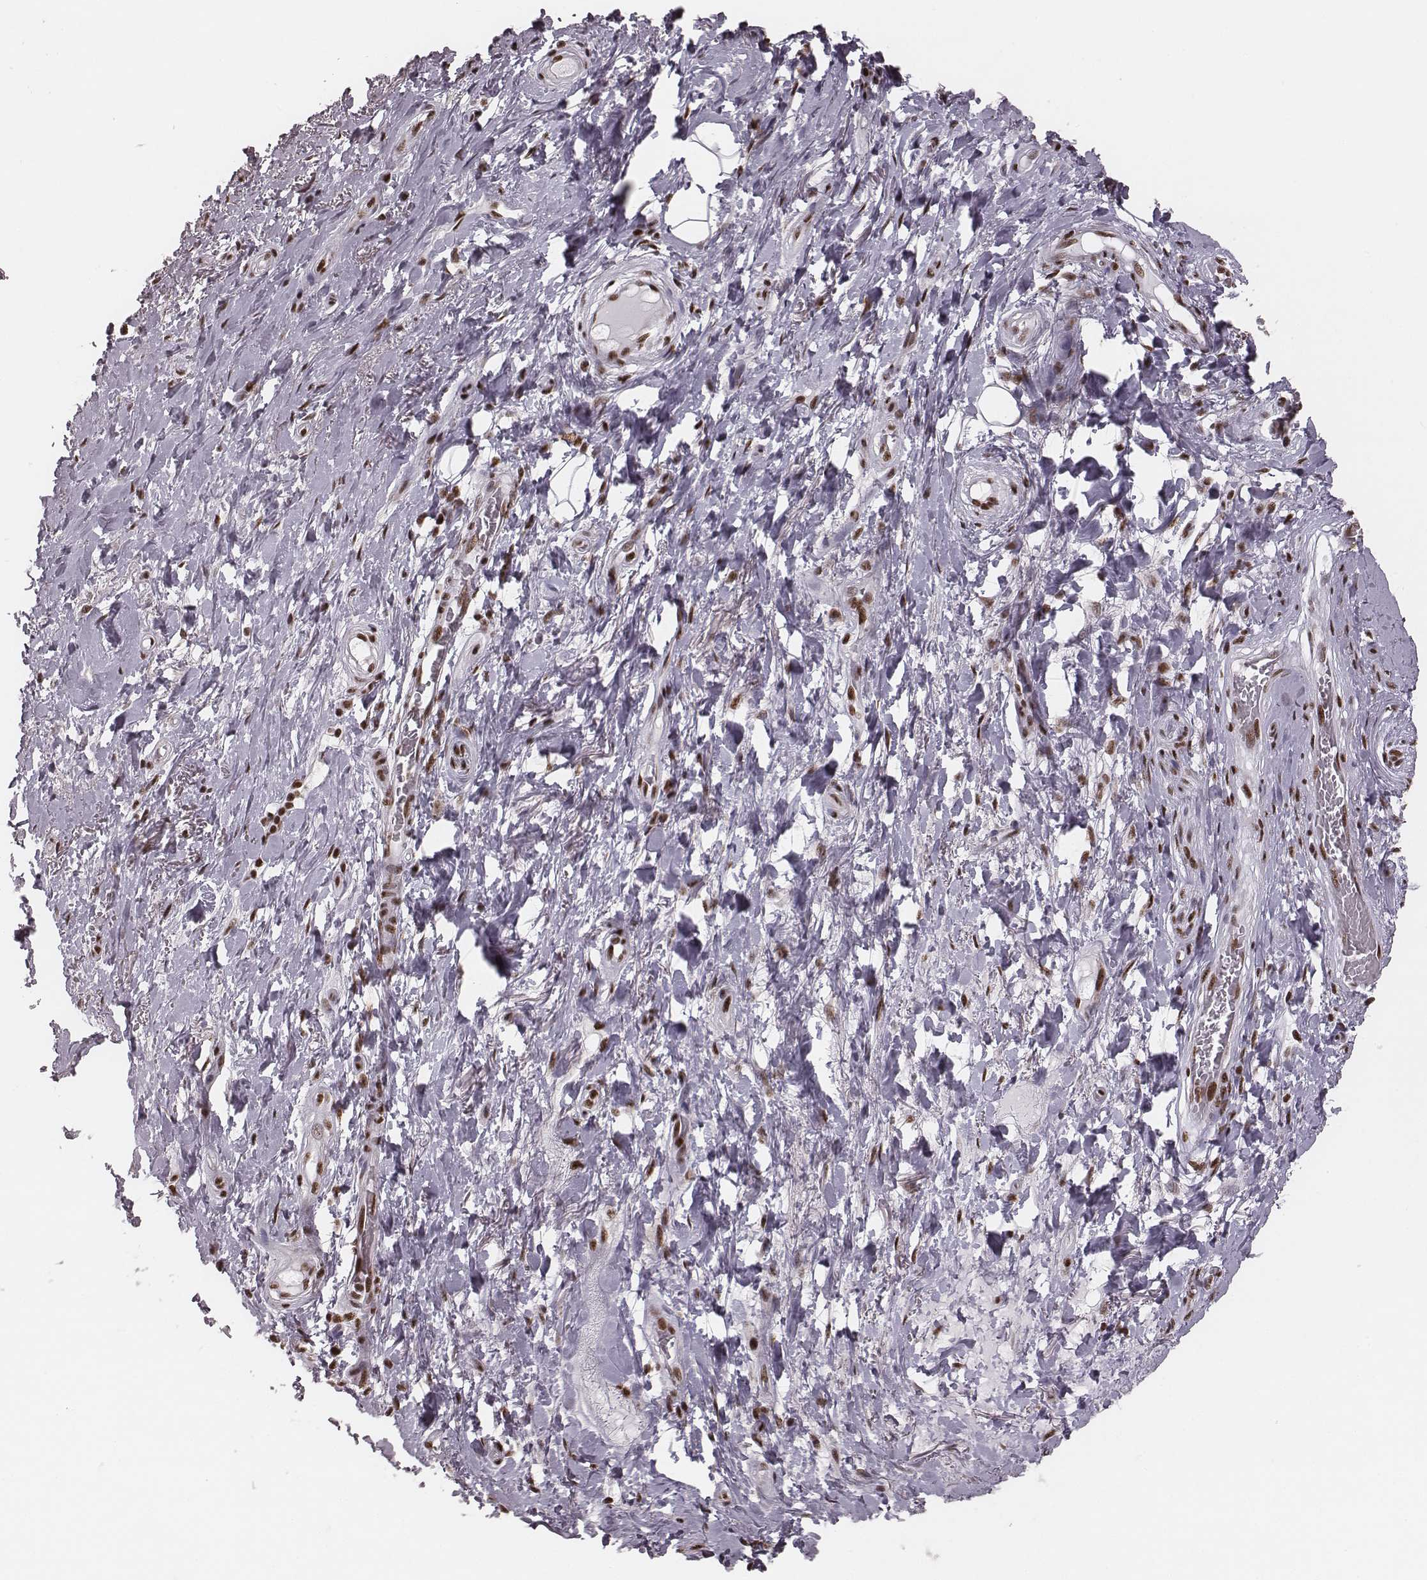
{"staining": {"intensity": "strong", "quantity": ">75%", "location": "nuclear"}, "tissue": "adipose tissue", "cell_type": "Adipocytes", "image_type": "normal", "snomed": [{"axis": "morphology", "description": "Normal tissue, NOS"}, {"axis": "topography", "description": "Anal"}, {"axis": "topography", "description": "Peripheral nerve tissue"}], "caption": "There is high levels of strong nuclear positivity in adipocytes of unremarkable adipose tissue, as demonstrated by immunohistochemical staining (brown color).", "gene": "LUC7L", "patient": {"sex": "male", "age": 53}}